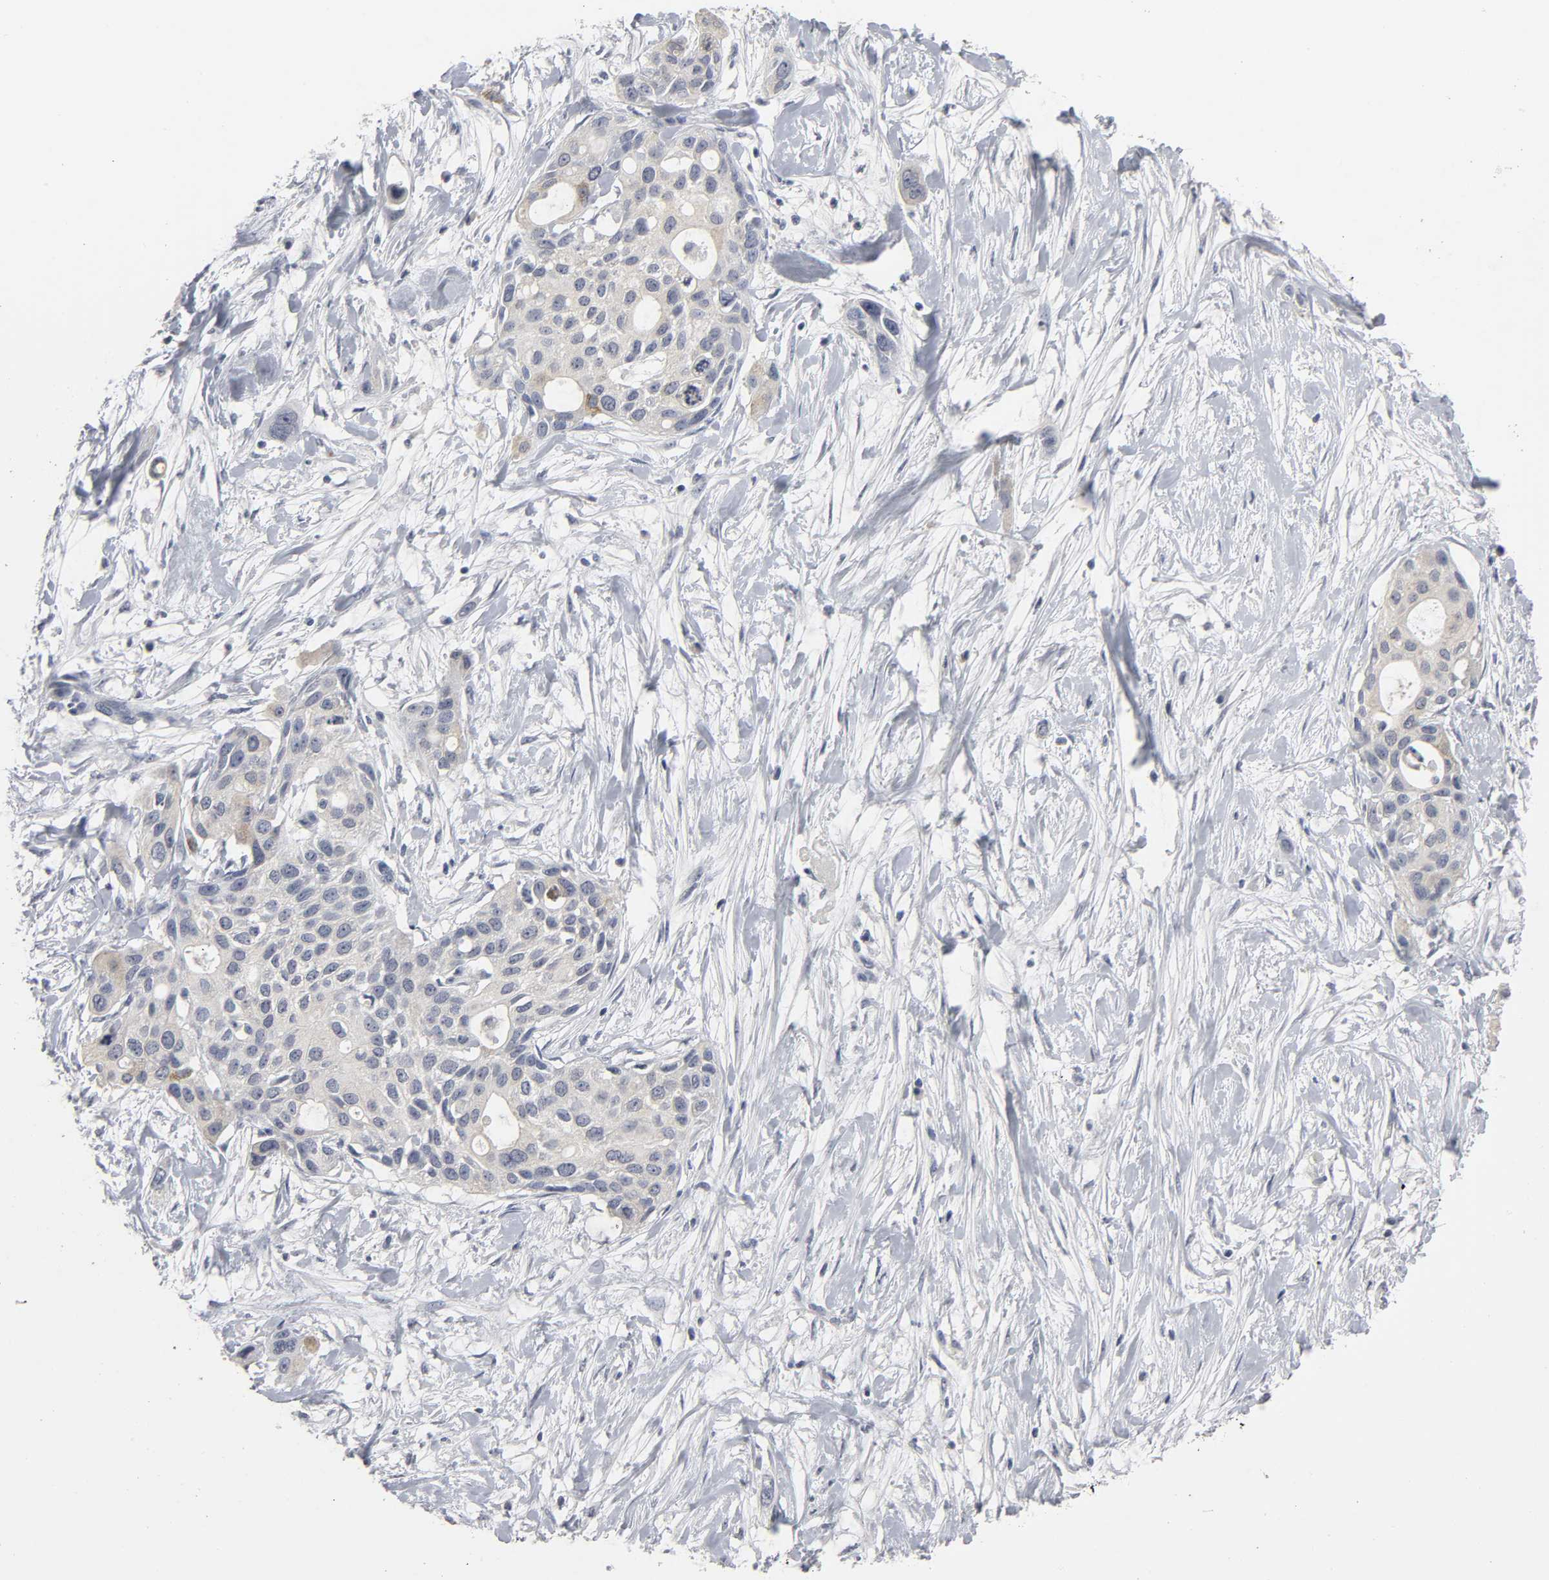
{"staining": {"intensity": "negative", "quantity": "none", "location": "none"}, "tissue": "pancreatic cancer", "cell_type": "Tumor cells", "image_type": "cancer", "snomed": [{"axis": "morphology", "description": "Adenocarcinoma, NOS"}, {"axis": "topography", "description": "Pancreas"}], "caption": "IHC of adenocarcinoma (pancreatic) displays no staining in tumor cells.", "gene": "TCAP", "patient": {"sex": "female", "age": 60}}